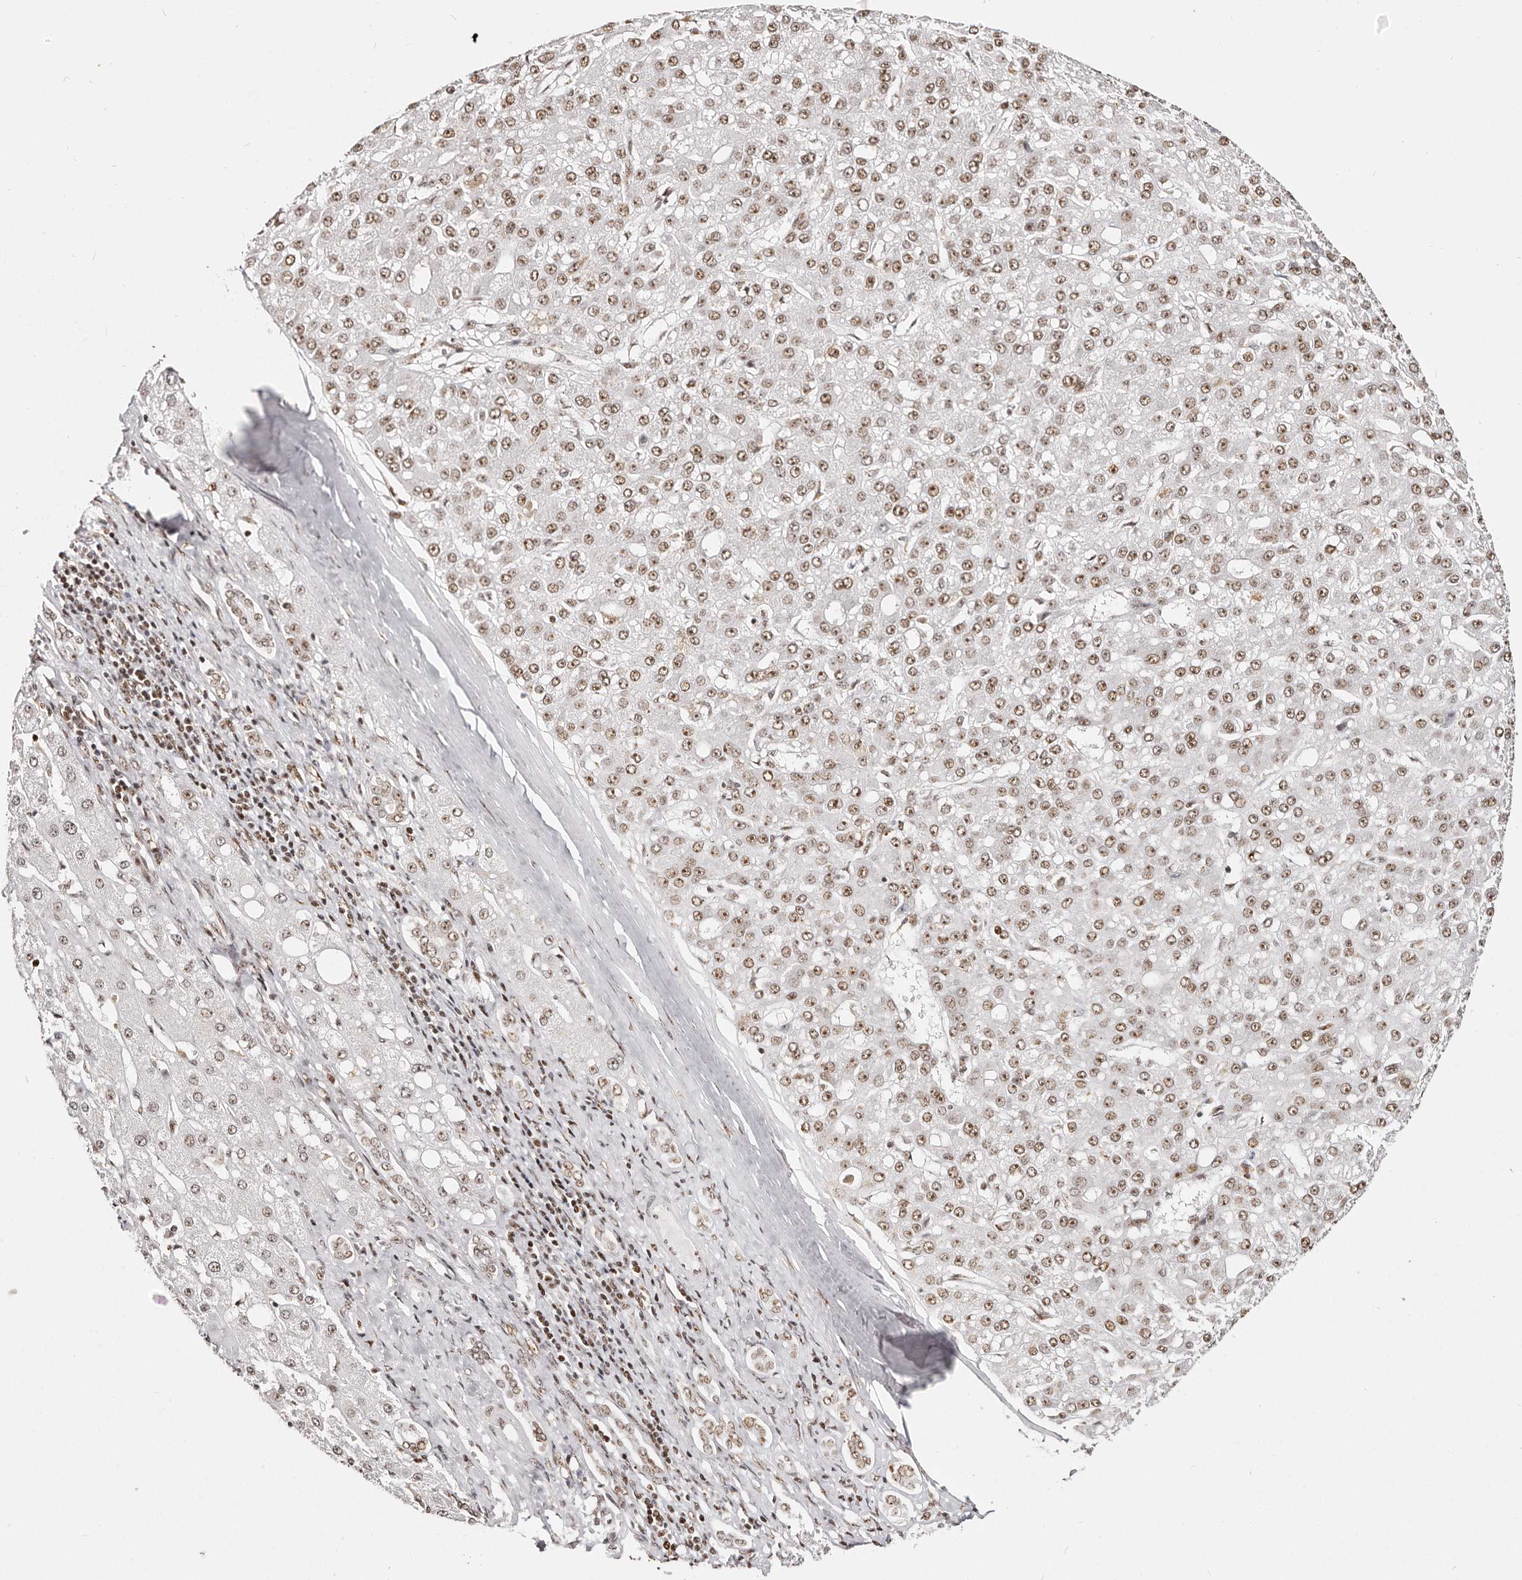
{"staining": {"intensity": "moderate", "quantity": ">75%", "location": "nuclear"}, "tissue": "liver cancer", "cell_type": "Tumor cells", "image_type": "cancer", "snomed": [{"axis": "morphology", "description": "Carcinoma, Hepatocellular, NOS"}, {"axis": "topography", "description": "Liver"}], "caption": "Protein positivity by immunohistochemistry exhibits moderate nuclear positivity in about >75% of tumor cells in liver hepatocellular carcinoma.", "gene": "IQGAP3", "patient": {"sex": "male", "age": 67}}